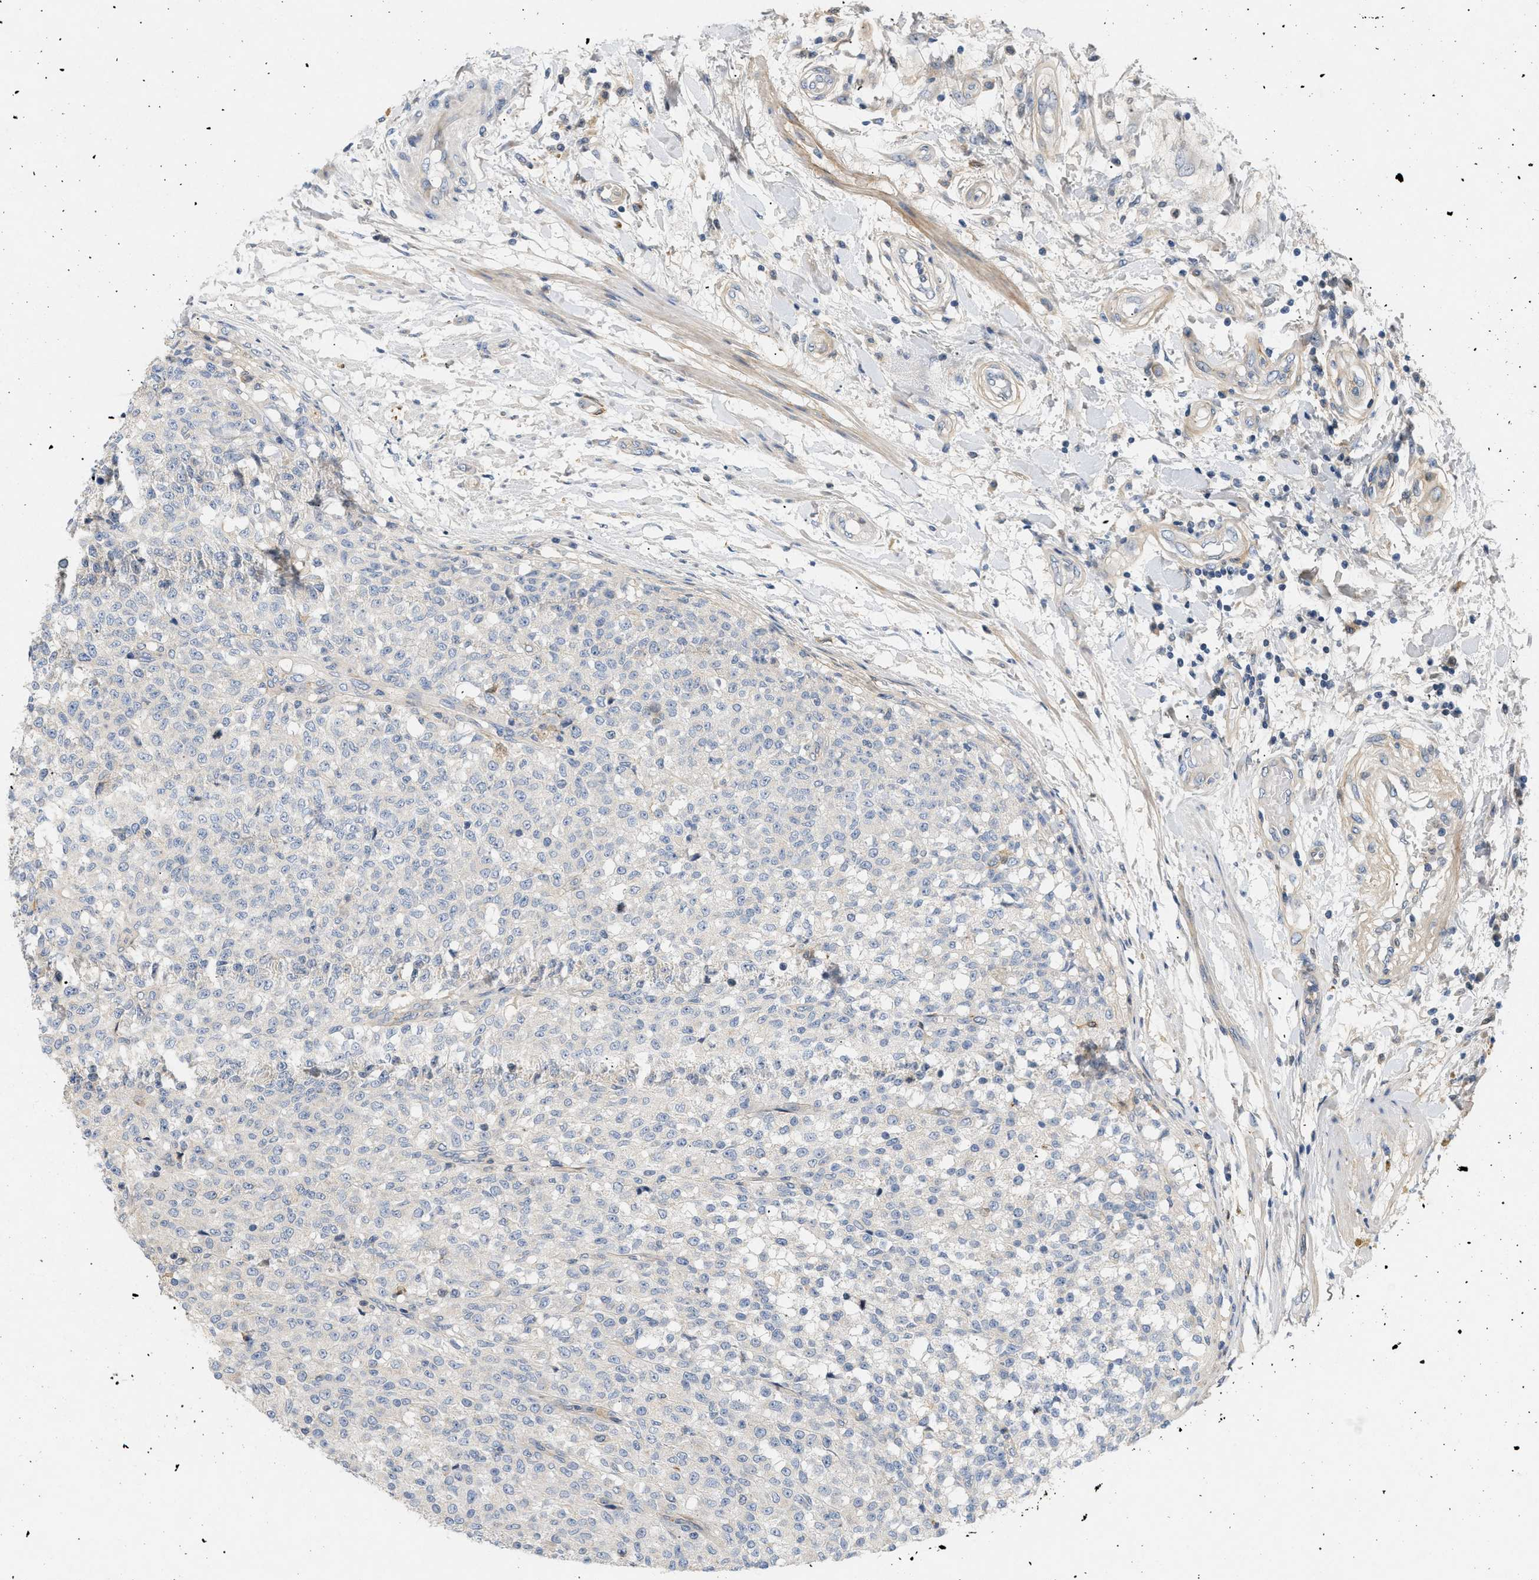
{"staining": {"intensity": "negative", "quantity": "none", "location": "none"}, "tissue": "testis cancer", "cell_type": "Tumor cells", "image_type": "cancer", "snomed": [{"axis": "morphology", "description": "Seminoma, NOS"}, {"axis": "topography", "description": "Testis"}], "caption": "Human testis cancer stained for a protein using immunohistochemistry shows no expression in tumor cells.", "gene": "FARS2", "patient": {"sex": "male", "age": 59}}